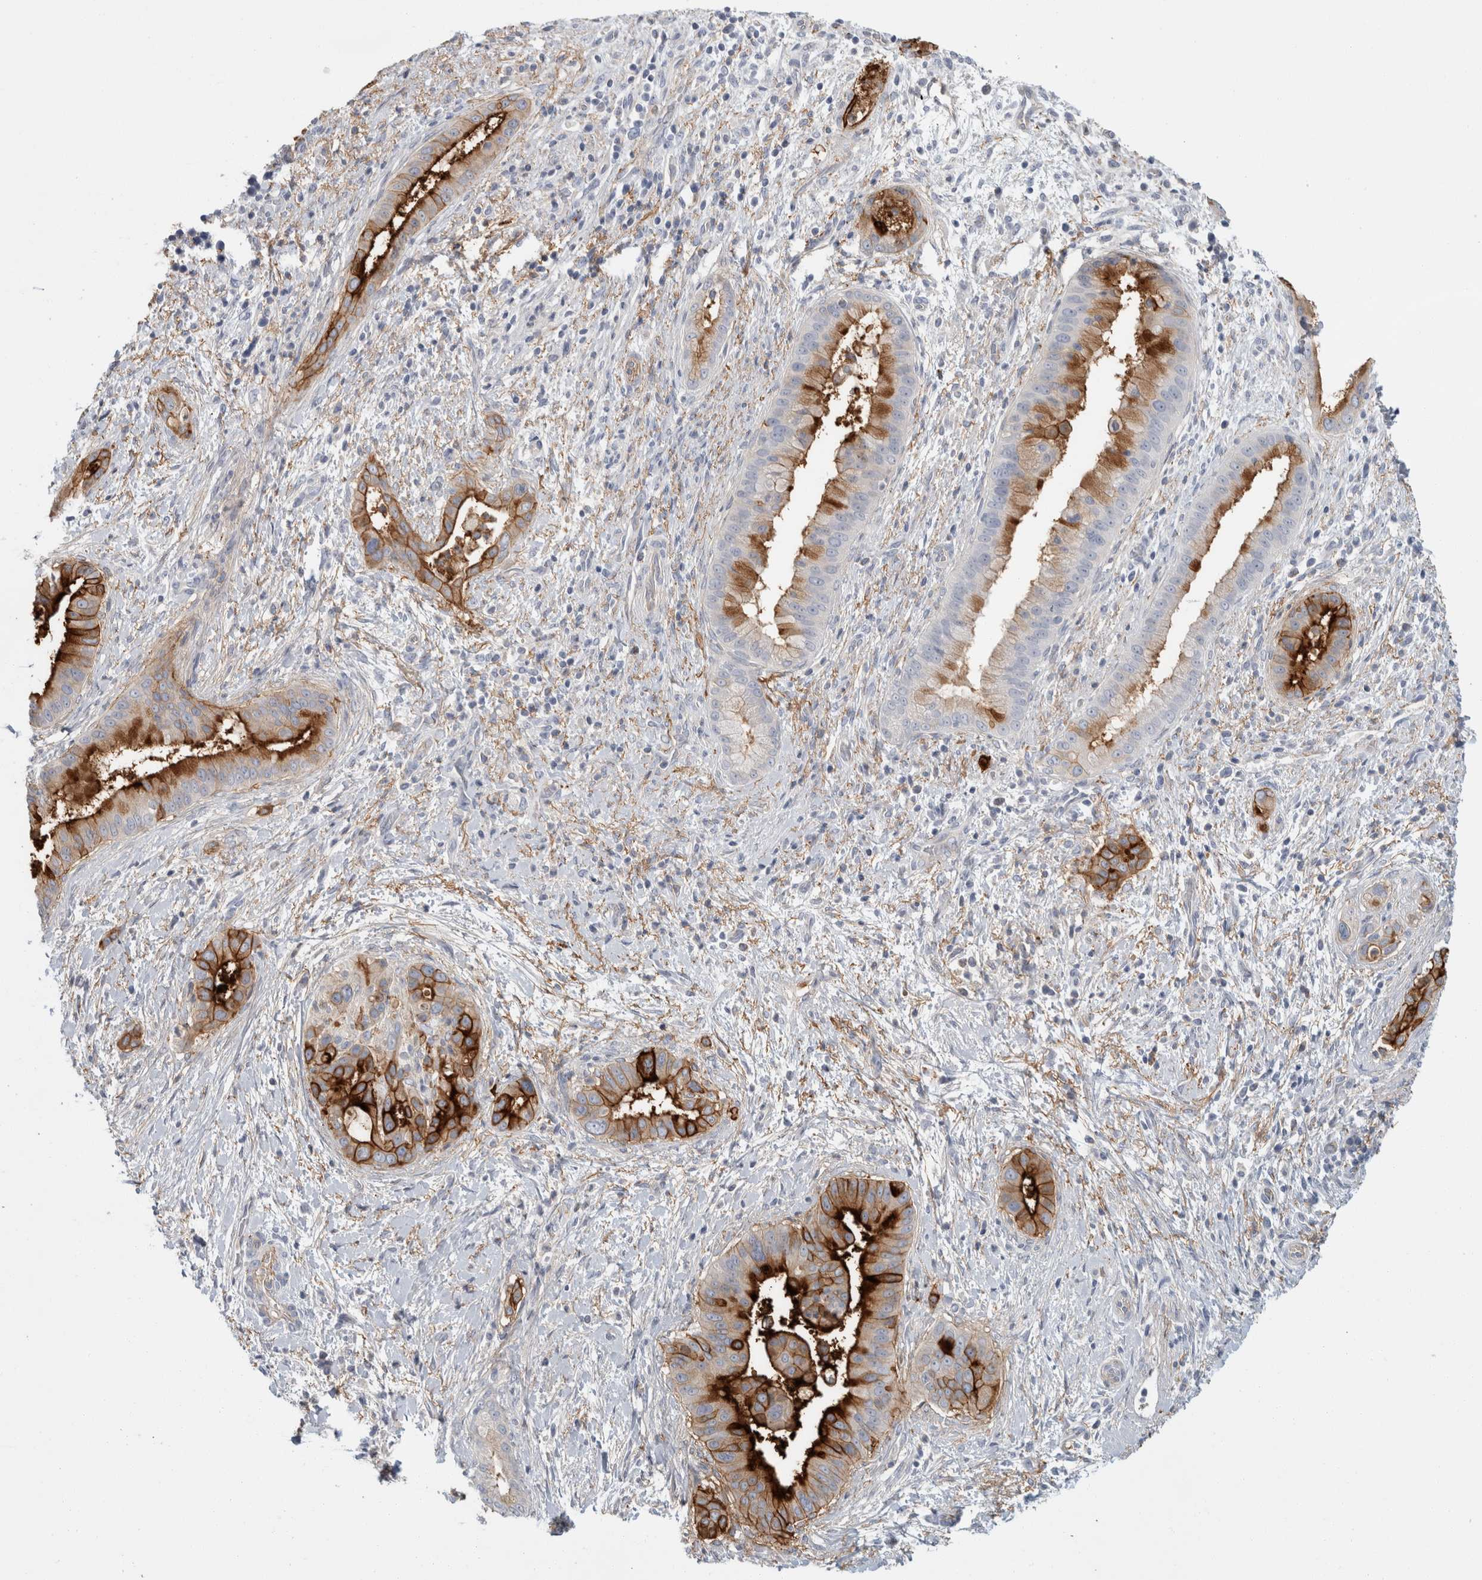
{"staining": {"intensity": "strong", "quantity": ">75%", "location": "cytoplasmic/membranous"}, "tissue": "liver cancer", "cell_type": "Tumor cells", "image_type": "cancer", "snomed": [{"axis": "morphology", "description": "Cholangiocarcinoma"}, {"axis": "topography", "description": "Liver"}], "caption": "Liver cholangiocarcinoma stained with DAB immunohistochemistry (IHC) reveals high levels of strong cytoplasmic/membranous staining in approximately >75% of tumor cells. Nuclei are stained in blue.", "gene": "CD55", "patient": {"sex": "female", "age": 54}}